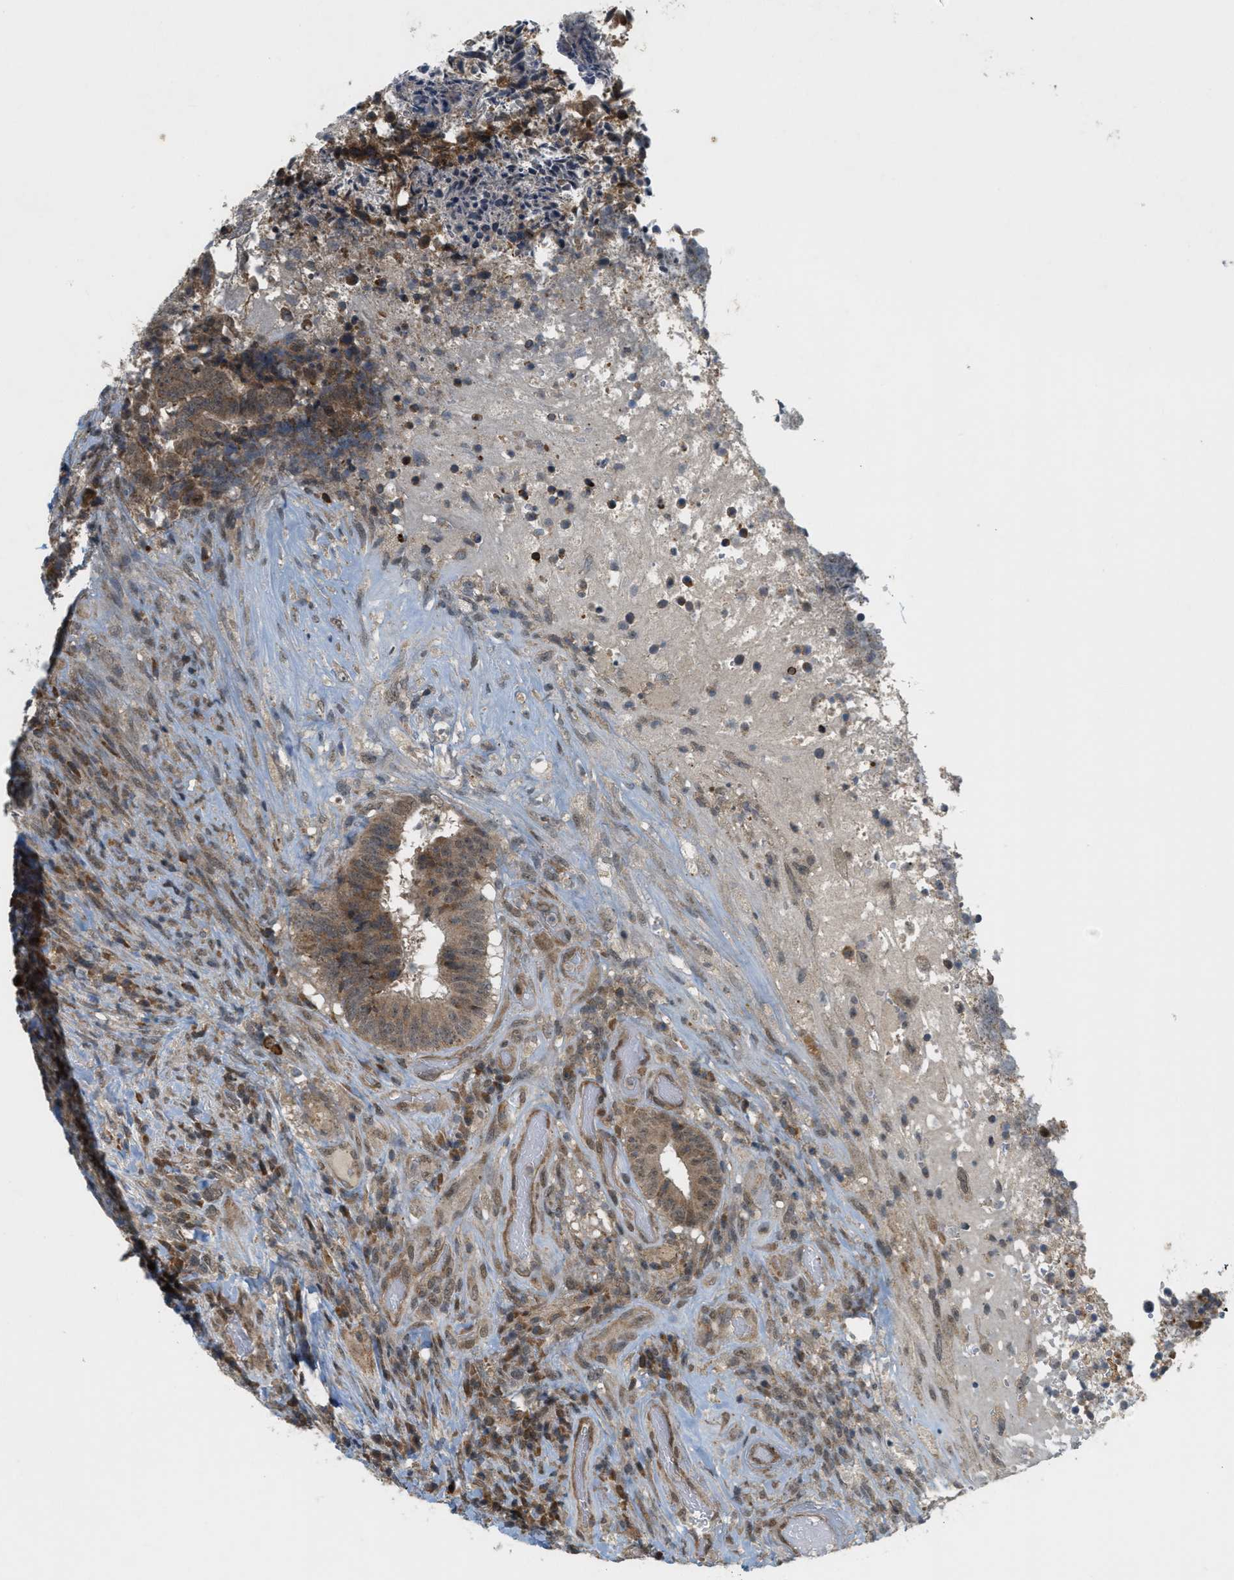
{"staining": {"intensity": "weak", "quantity": ">75%", "location": "cytoplasmic/membranous"}, "tissue": "colorectal cancer", "cell_type": "Tumor cells", "image_type": "cancer", "snomed": [{"axis": "morphology", "description": "Adenocarcinoma, NOS"}, {"axis": "topography", "description": "Rectum"}], "caption": "The photomicrograph exhibits staining of adenocarcinoma (colorectal), revealing weak cytoplasmic/membranous protein positivity (brown color) within tumor cells.", "gene": "PRKD1", "patient": {"sex": "male", "age": 72}}